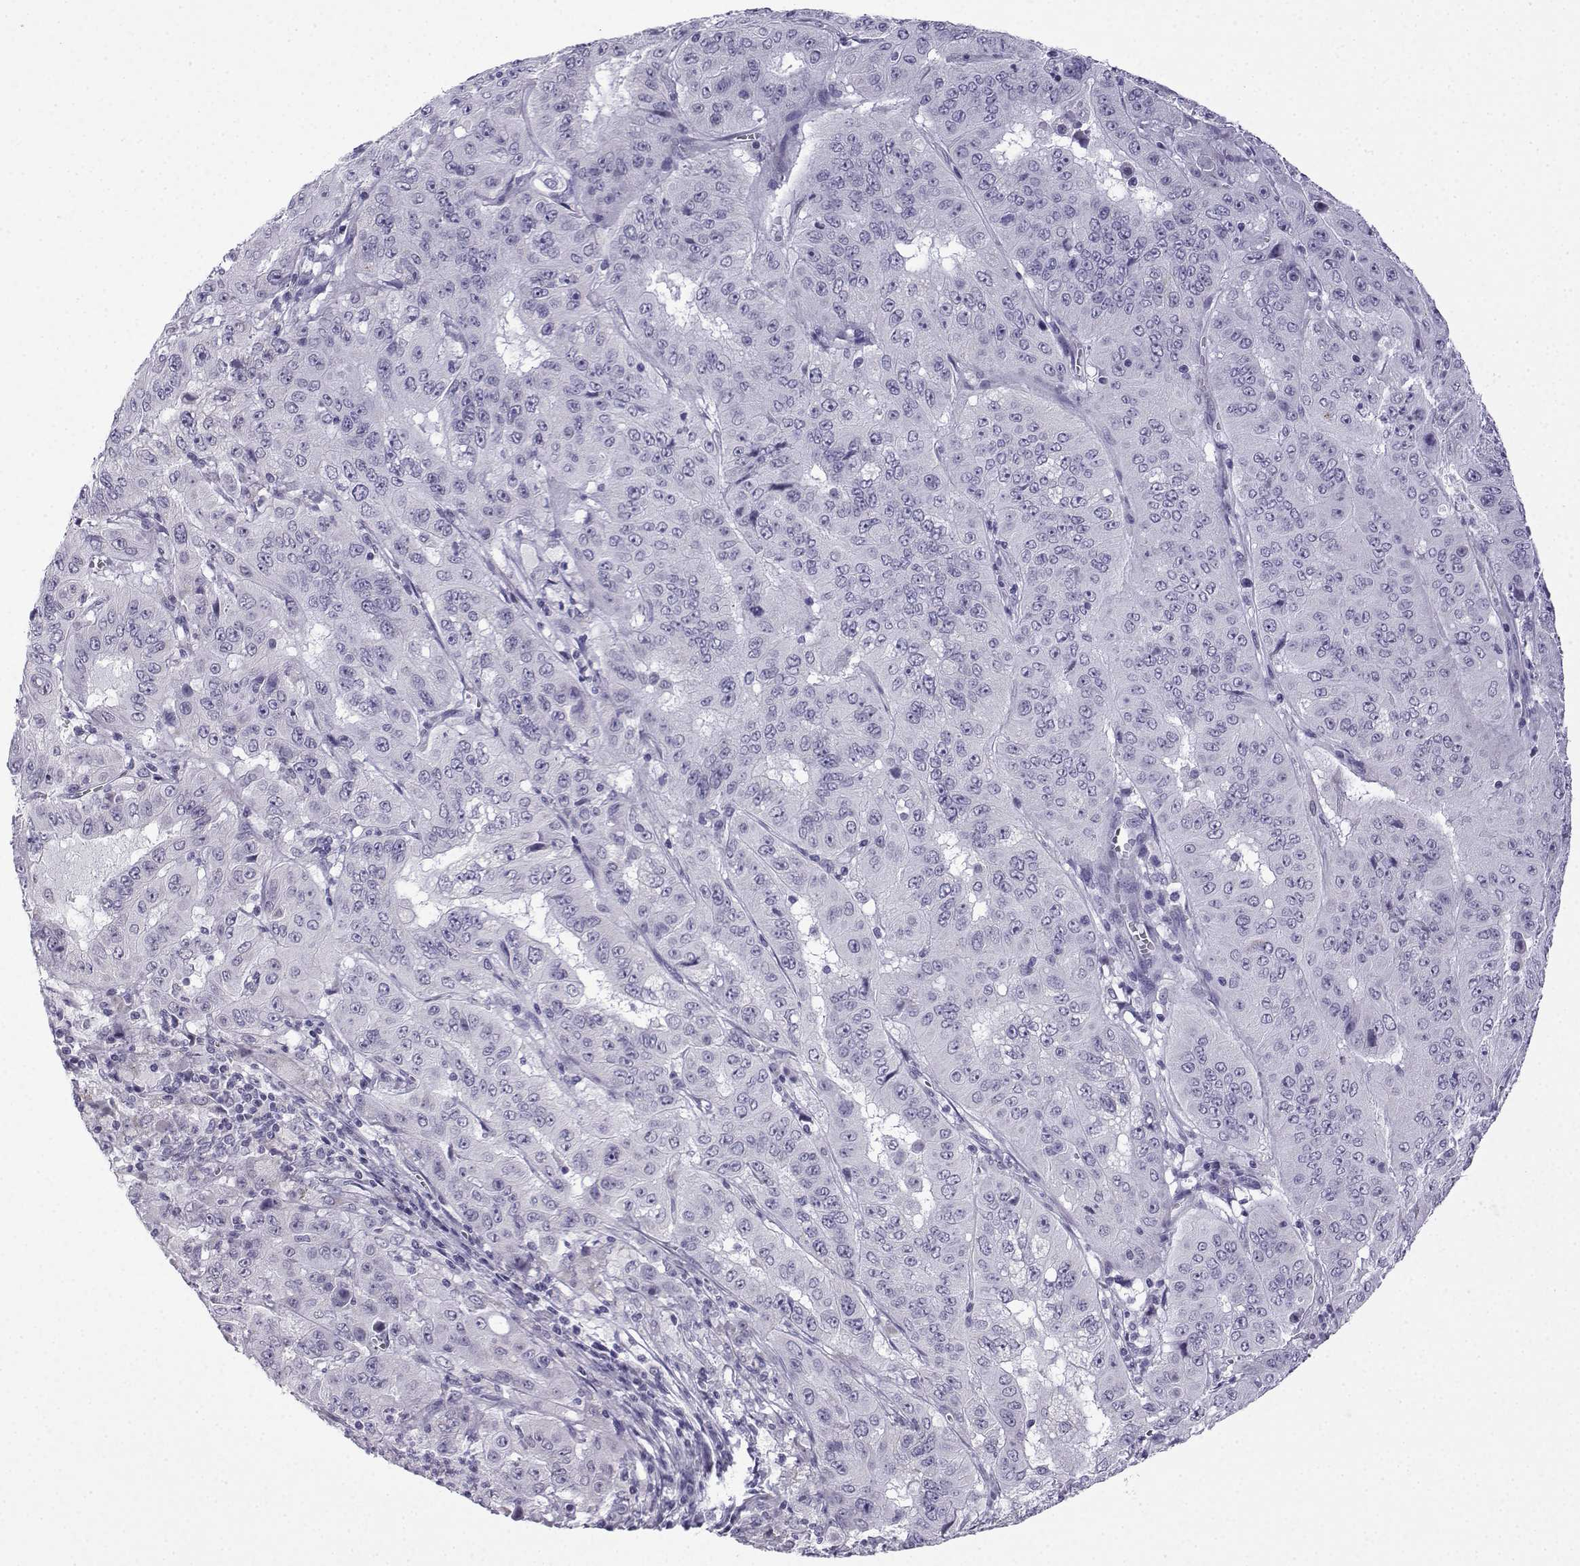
{"staining": {"intensity": "negative", "quantity": "none", "location": "none"}, "tissue": "pancreatic cancer", "cell_type": "Tumor cells", "image_type": "cancer", "snomed": [{"axis": "morphology", "description": "Adenocarcinoma, NOS"}, {"axis": "topography", "description": "Pancreas"}], "caption": "Immunohistochemistry (IHC) of pancreatic cancer demonstrates no staining in tumor cells.", "gene": "ACRBP", "patient": {"sex": "male", "age": 63}}